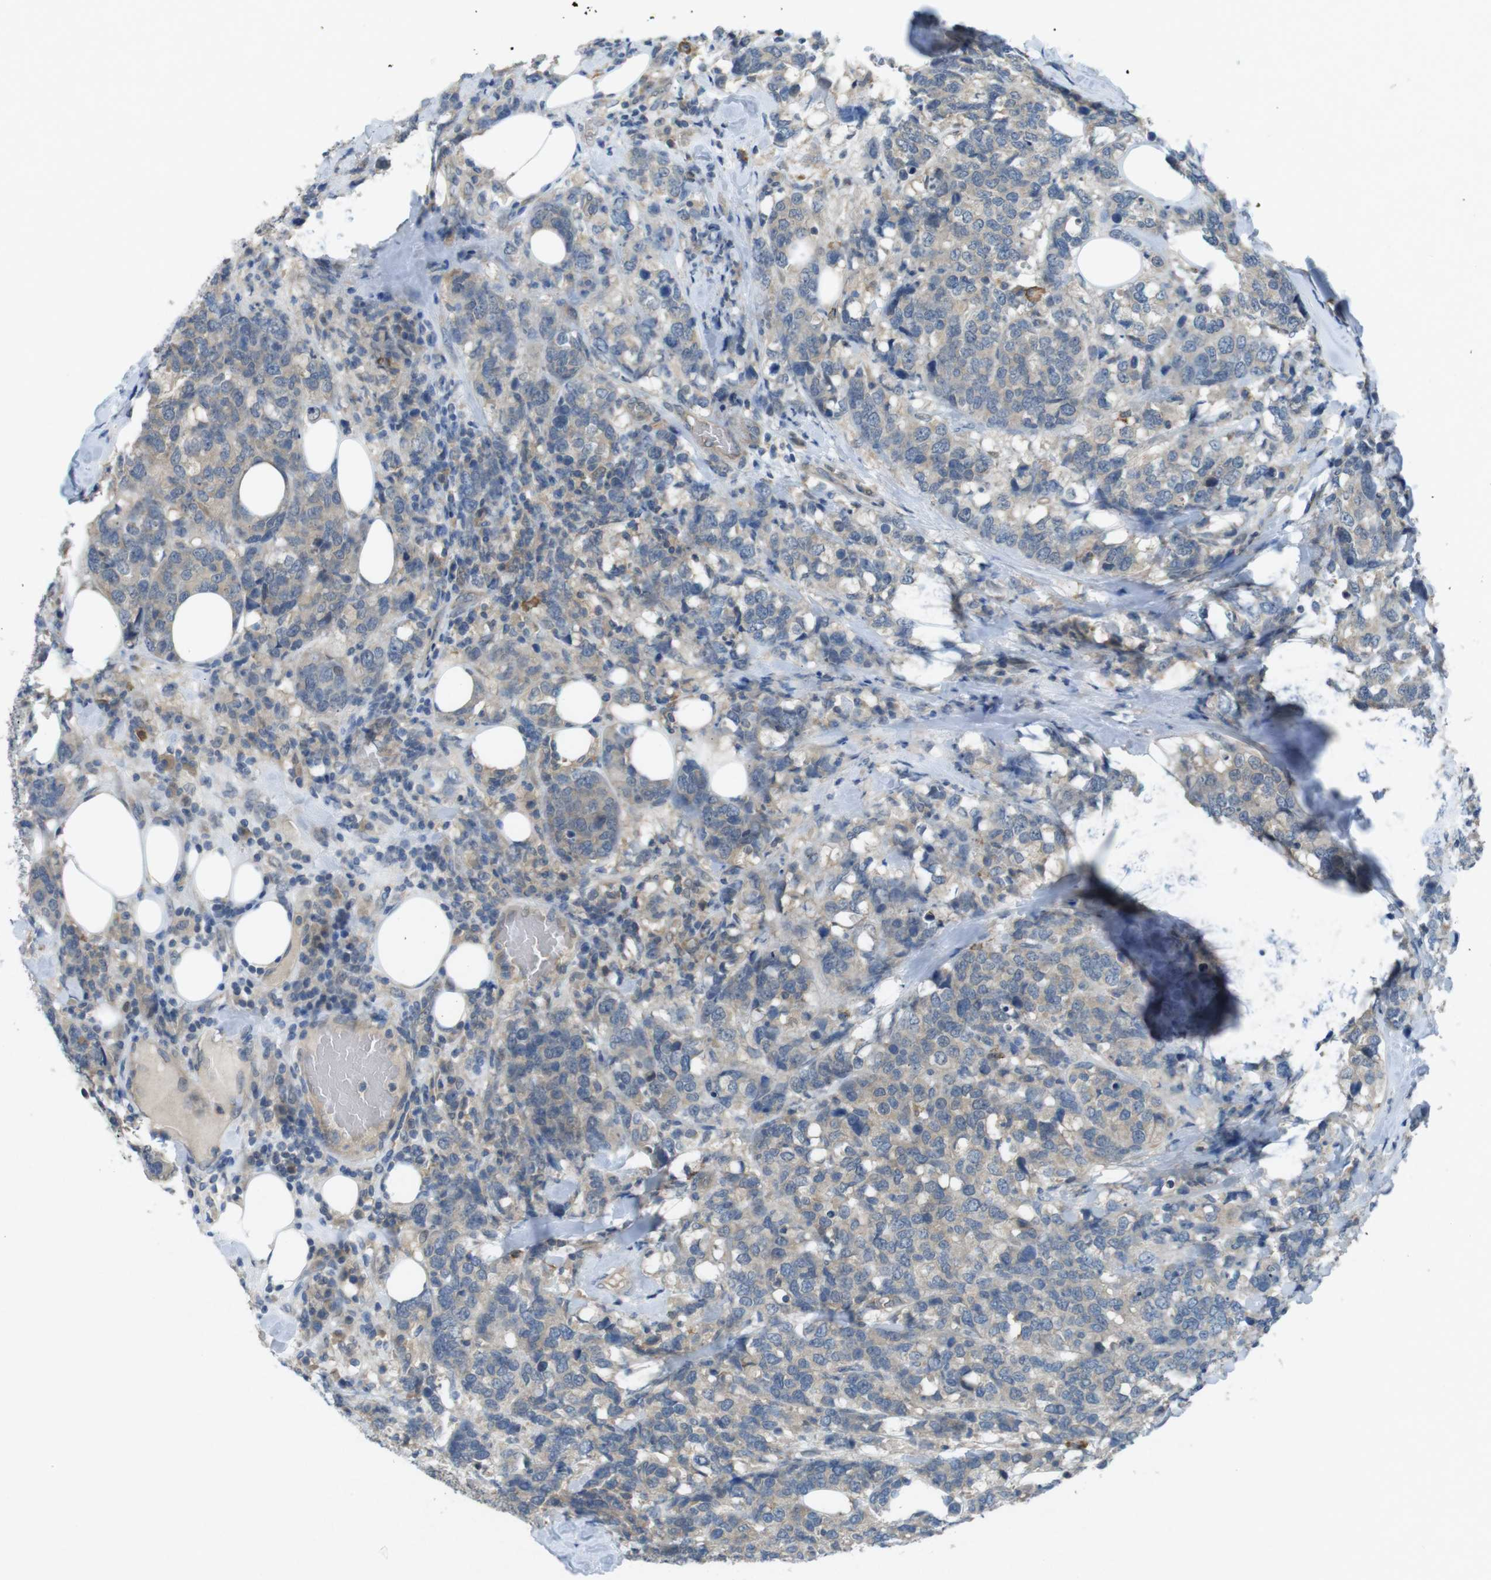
{"staining": {"intensity": "negative", "quantity": "none", "location": "none"}, "tissue": "breast cancer", "cell_type": "Tumor cells", "image_type": "cancer", "snomed": [{"axis": "morphology", "description": "Lobular carcinoma"}, {"axis": "topography", "description": "Breast"}], "caption": "IHC image of neoplastic tissue: breast lobular carcinoma stained with DAB (3,3'-diaminobenzidine) exhibits no significant protein positivity in tumor cells.", "gene": "SUGT1", "patient": {"sex": "female", "age": 59}}